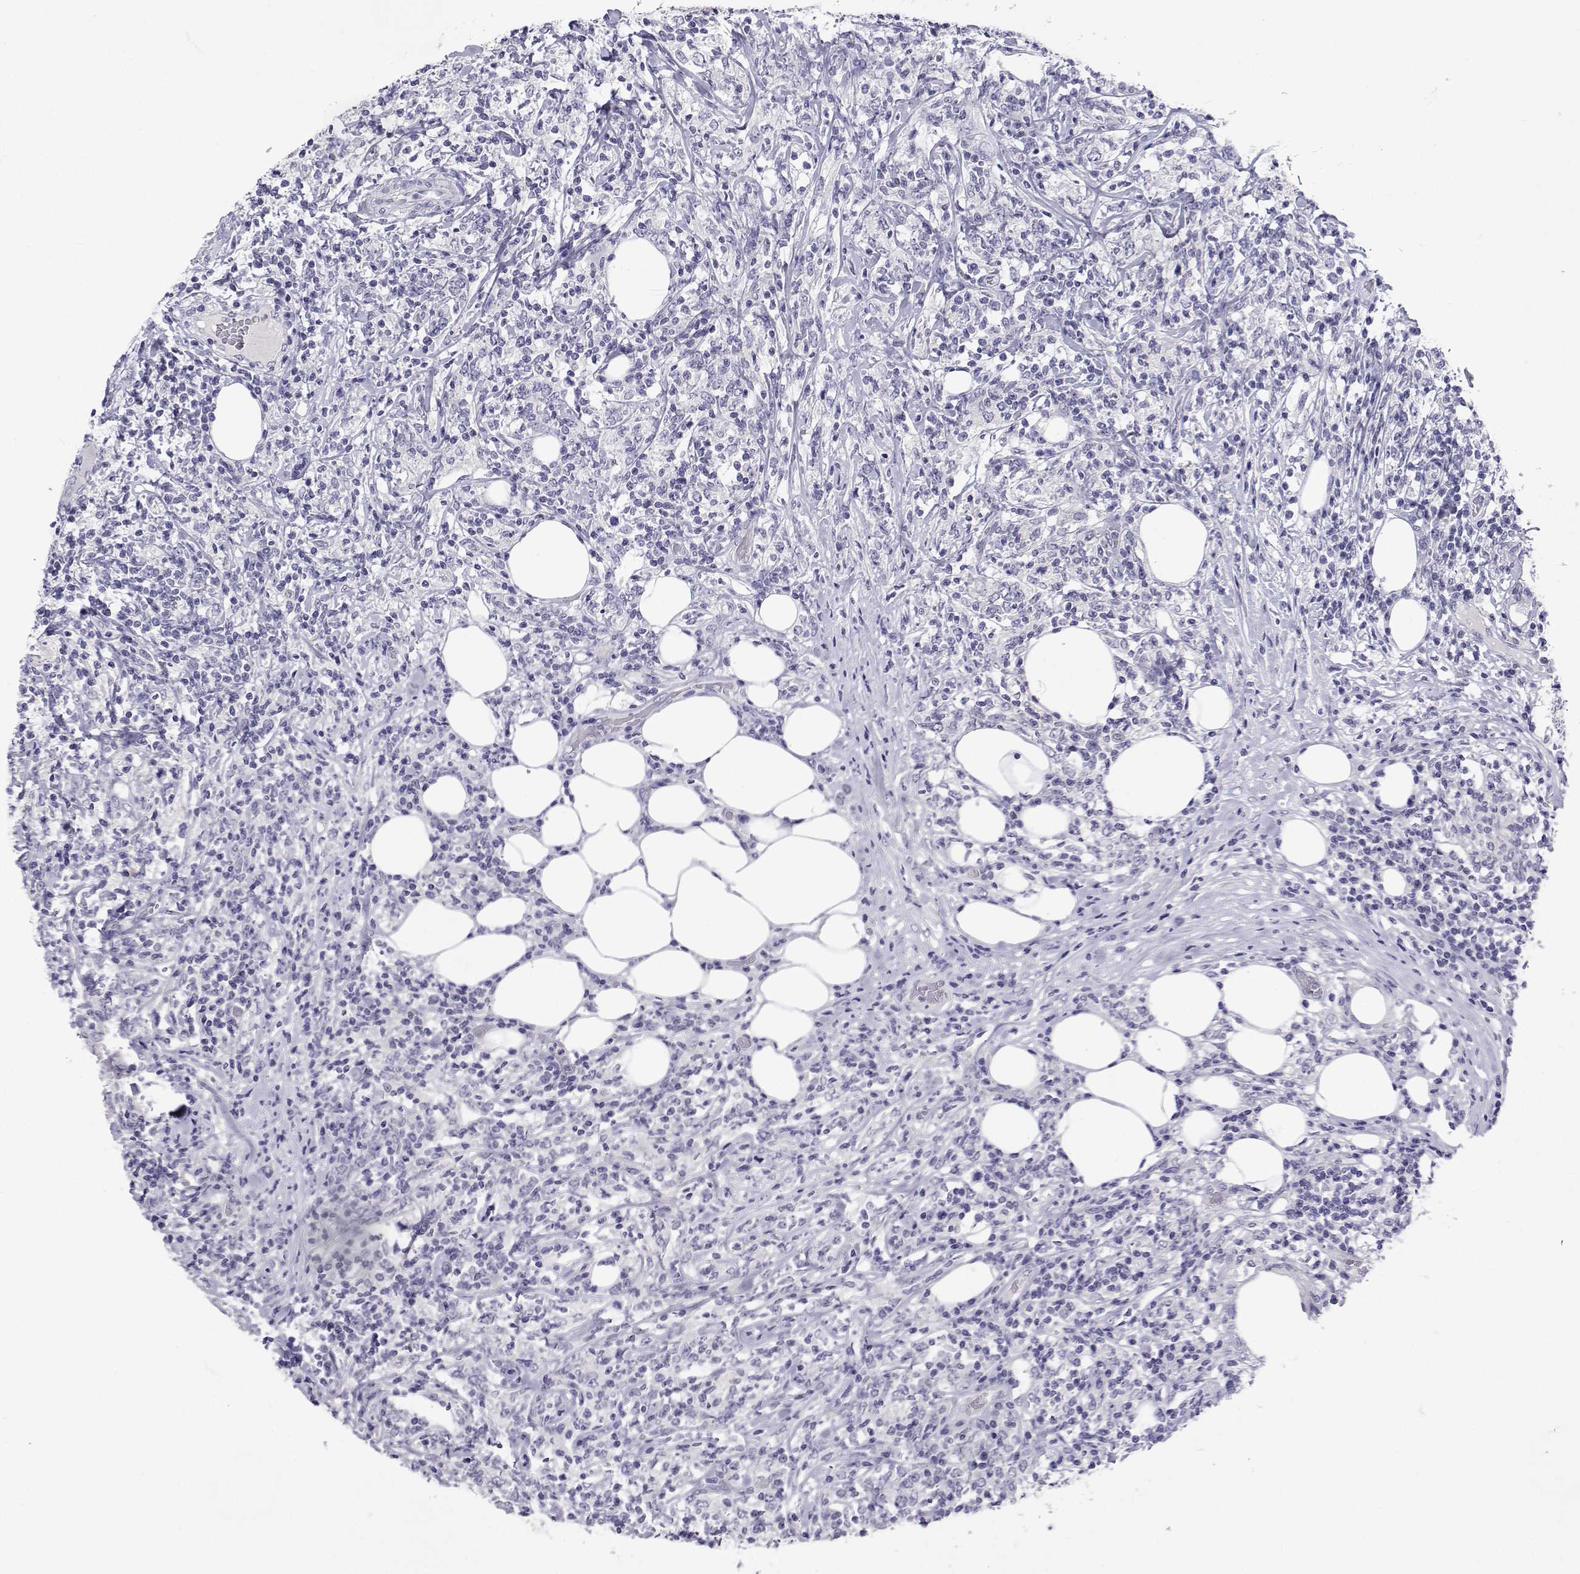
{"staining": {"intensity": "negative", "quantity": "none", "location": "none"}, "tissue": "lymphoma", "cell_type": "Tumor cells", "image_type": "cancer", "snomed": [{"axis": "morphology", "description": "Malignant lymphoma, non-Hodgkin's type, High grade"}, {"axis": "topography", "description": "Lymph node"}], "caption": "IHC image of human lymphoma stained for a protein (brown), which shows no staining in tumor cells.", "gene": "SLC6A3", "patient": {"sex": "female", "age": 84}}